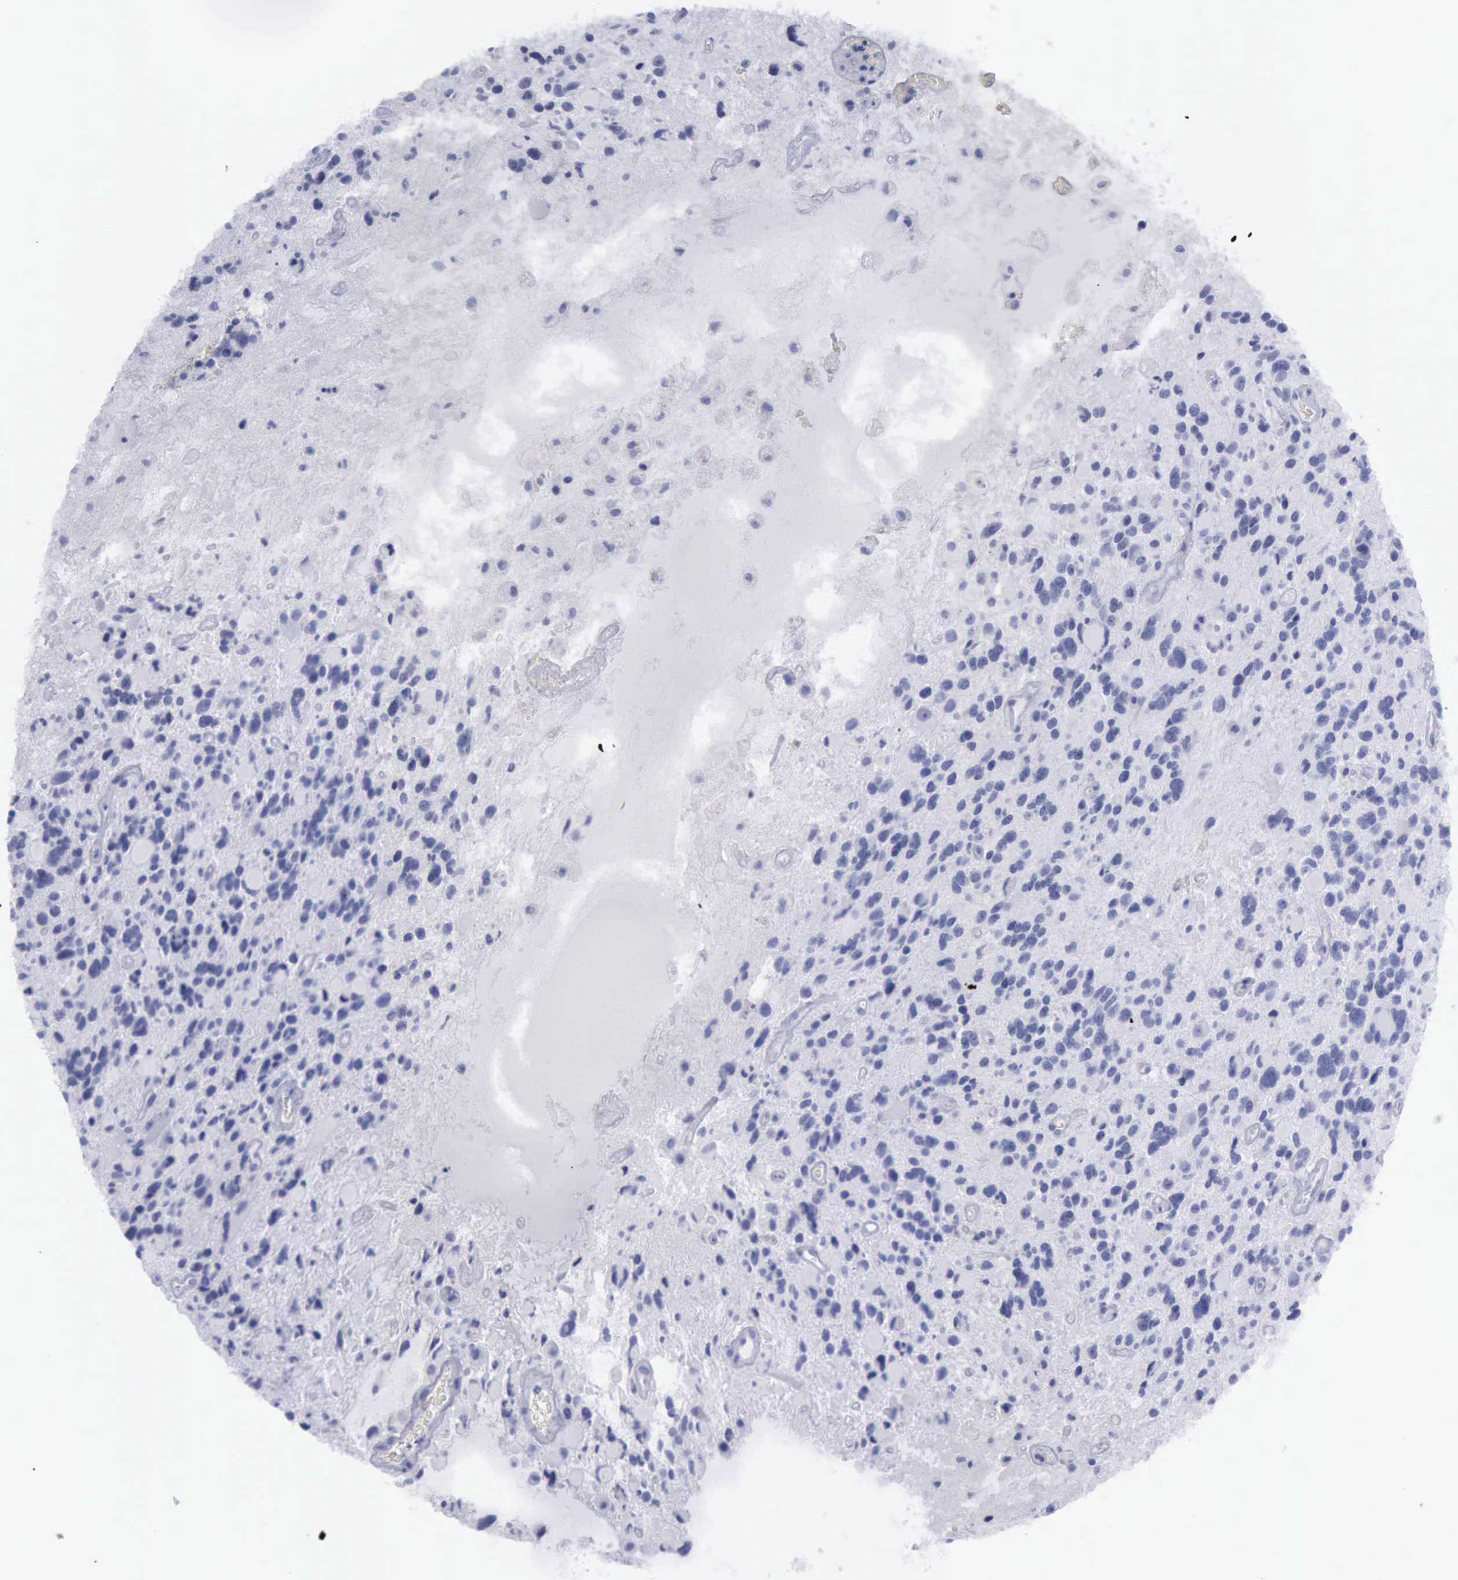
{"staining": {"intensity": "negative", "quantity": "none", "location": "none"}, "tissue": "glioma", "cell_type": "Tumor cells", "image_type": "cancer", "snomed": [{"axis": "morphology", "description": "Glioma, malignant, High grade"}, {"axis": "topography", "description": "Brain"}], "caption": "The IHC micrograph has no significant staining in tumor cells of glioma tissue.", "gene": "KRT13", "patient": {"sex": "female", "age": 37}}